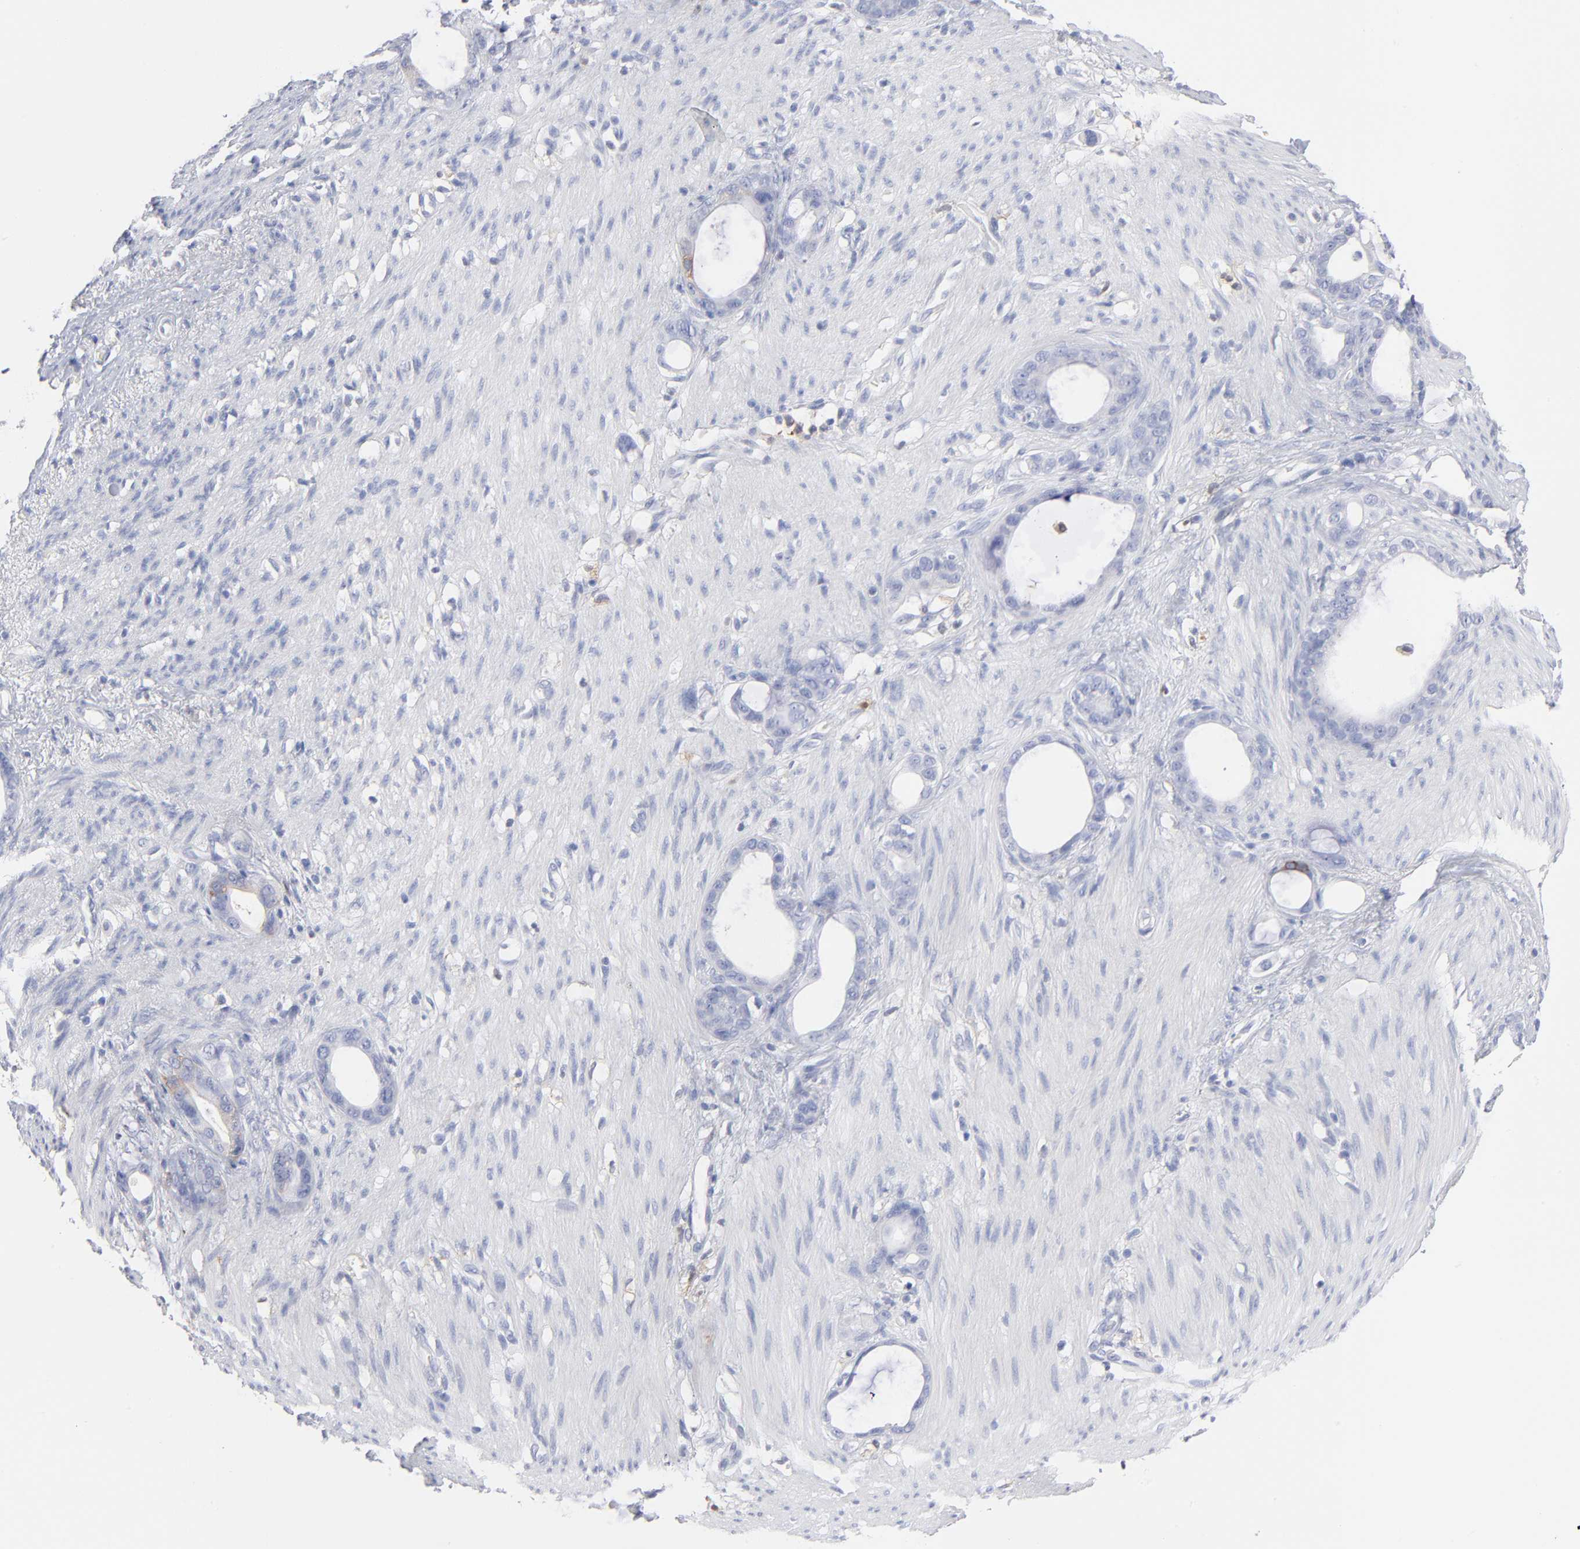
{"staining": {"intensity": "negative", "quantity": "none", "location": "none"}, "tissue": "stomach cancer", "cell_type": "Tumor cells", "image_type": "cancer", "snomed": [{"axis": "morphology", "description": "Adenocarcinoma, NOS"}, {"axis": "topography", "description": "Stomach"}], "caption": "Immunohistochemistry (IHC) image of stomach adenocarcinoma stained for a protein (brown), which shows no positivity in tumor cells.", "gene": "IFIT2", "patient": {"sex": "female", "age": 75}}